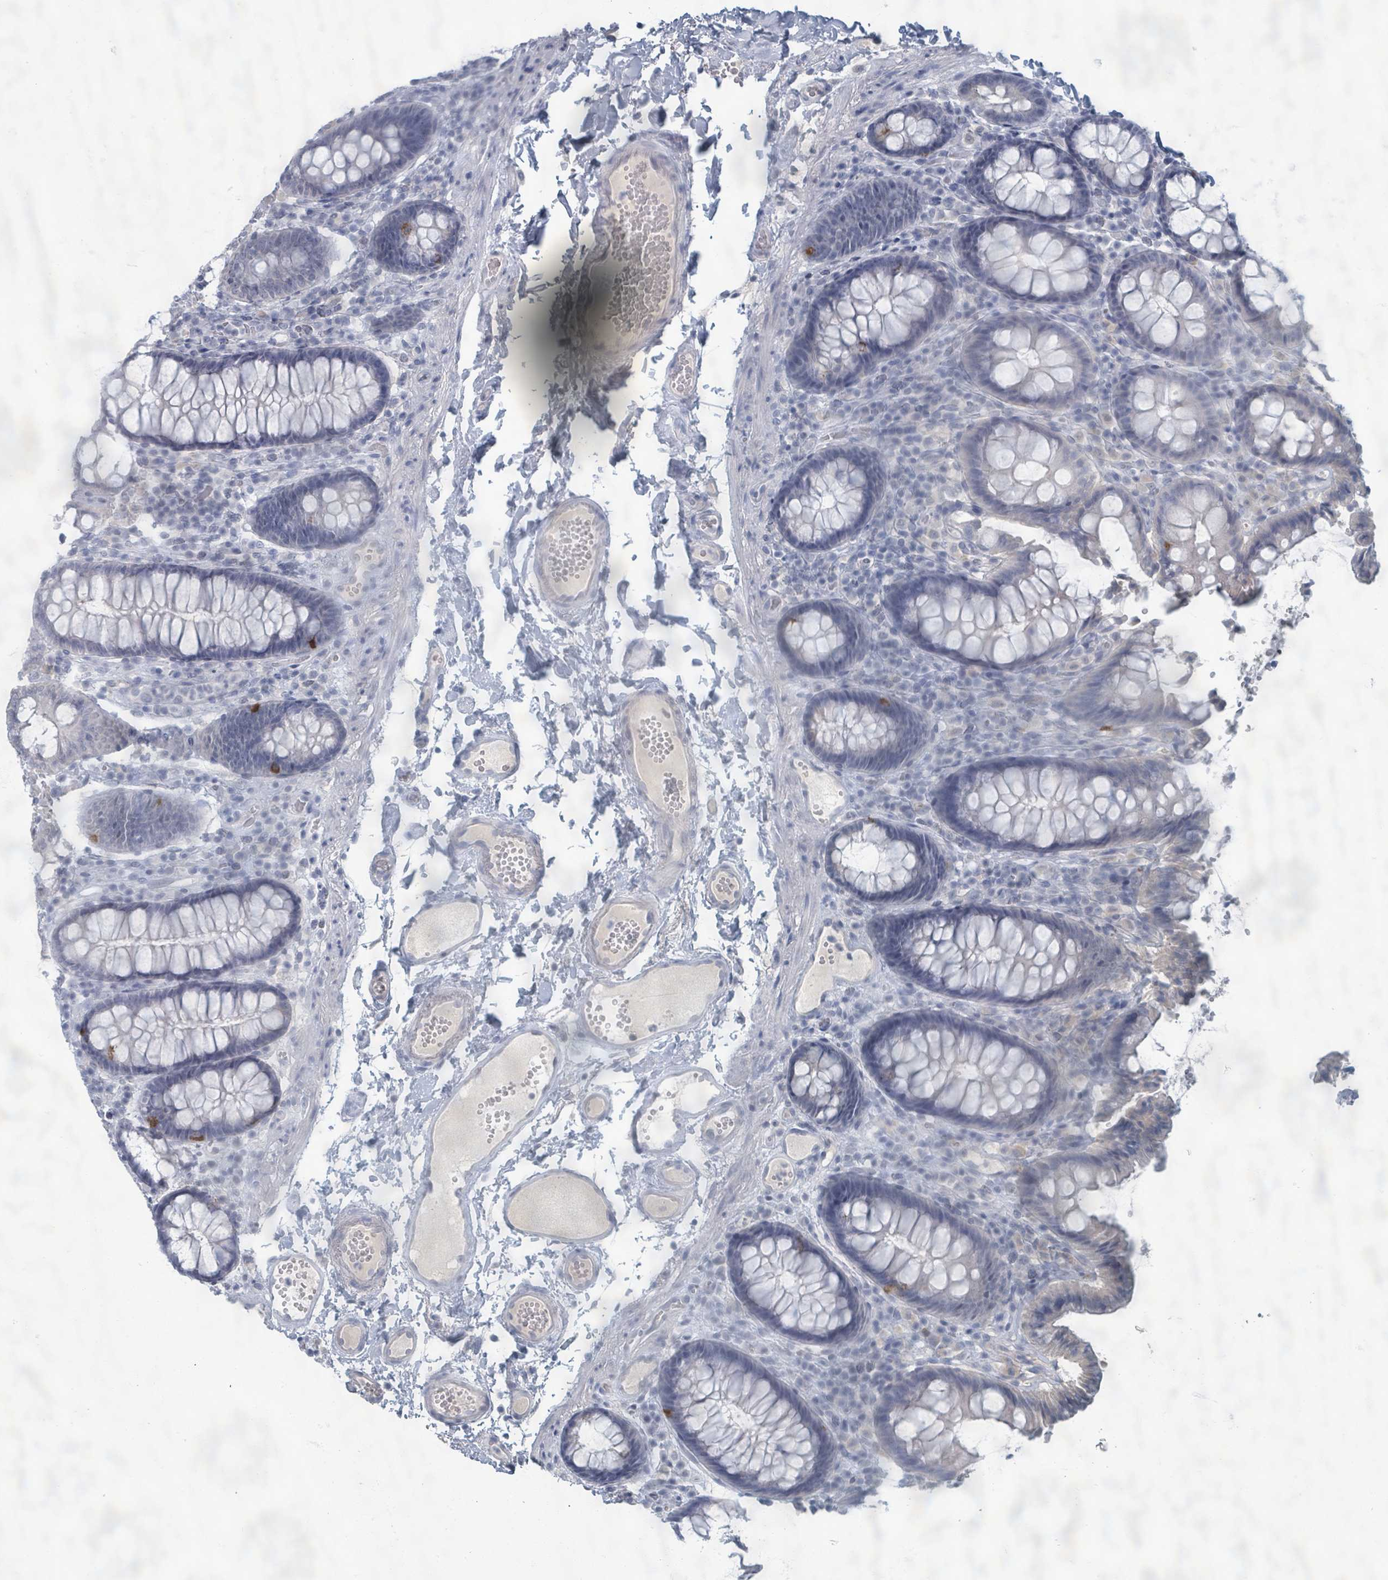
{"staining": {"intensity": "negative", "quantity": "none", "location": "none"}, "tissue": "colon", "cell_type": "Endothelial cells", "image_type": "normal", "snomed": [{"axis": "morphology", "description": "Normal tissue, NOS"}, {"axis": "topography", "description": "Colon"}], "caption": "Endothelial cells are negative for protein expression in benign human colon.", "gene": "WNT11", "patient": {"sex": "male", "age": 84}}